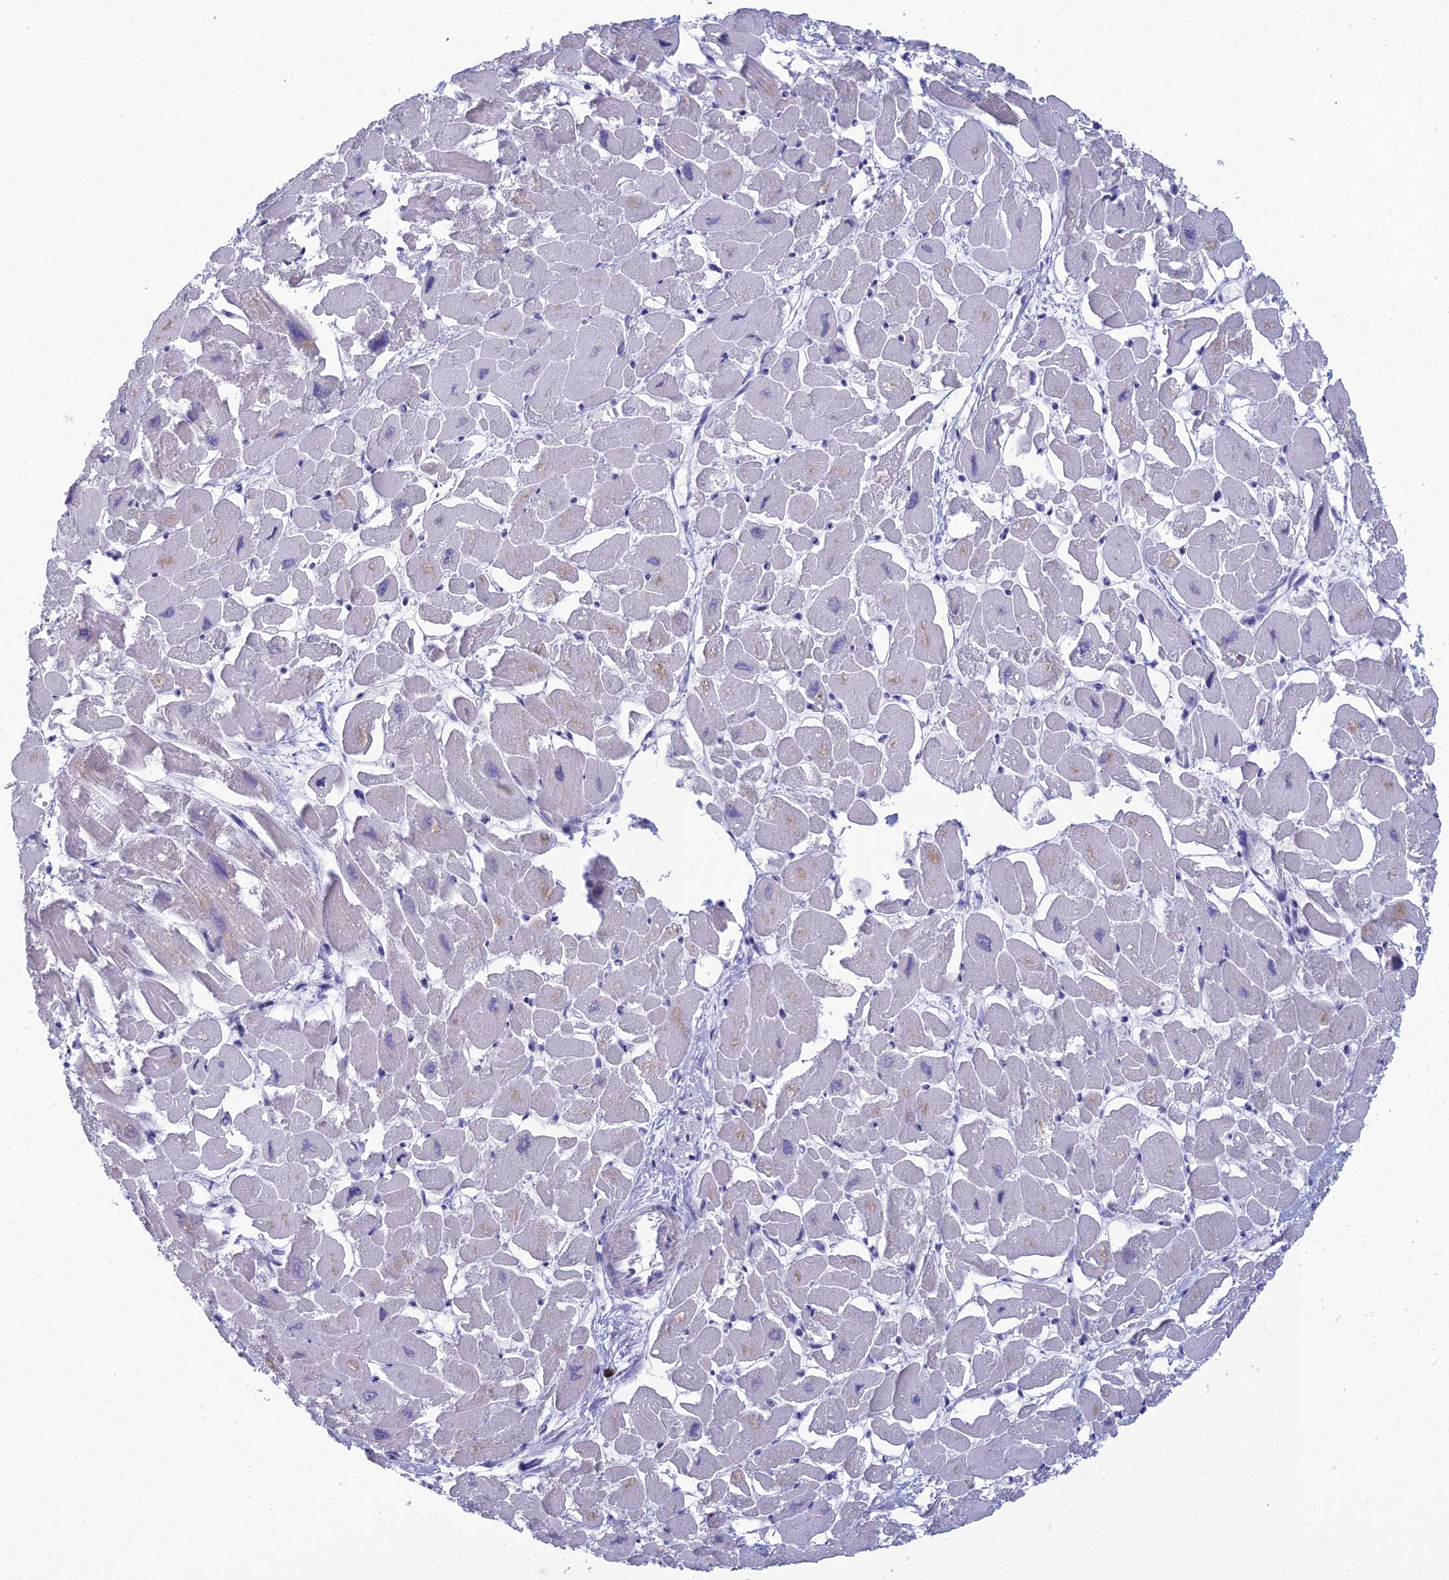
{"staining": {"intensity": "negative", "quantity": "none", "location": "none"}, "tissue": "heart muscle", "cell_type": "Cardiomyocytes", "image_type": "normal", "snomed": [{"axis": "morphology", "description": "Normal tissue, NOS"}, {"axis": "topography", "description": "Heart"}], "caption": "Immunohistochemistry micrograph of normal heart muscle: human heart muscle stained with DAB shows no significant protein expression in cardiomyocytes. (Stains: DAB immunohistochemistry with hematoxylin counter stain, Microscopy: brightfield microscopy at high magnification).", "gene": "MUC13", "patient": {"sex": "male", "age": 54}}